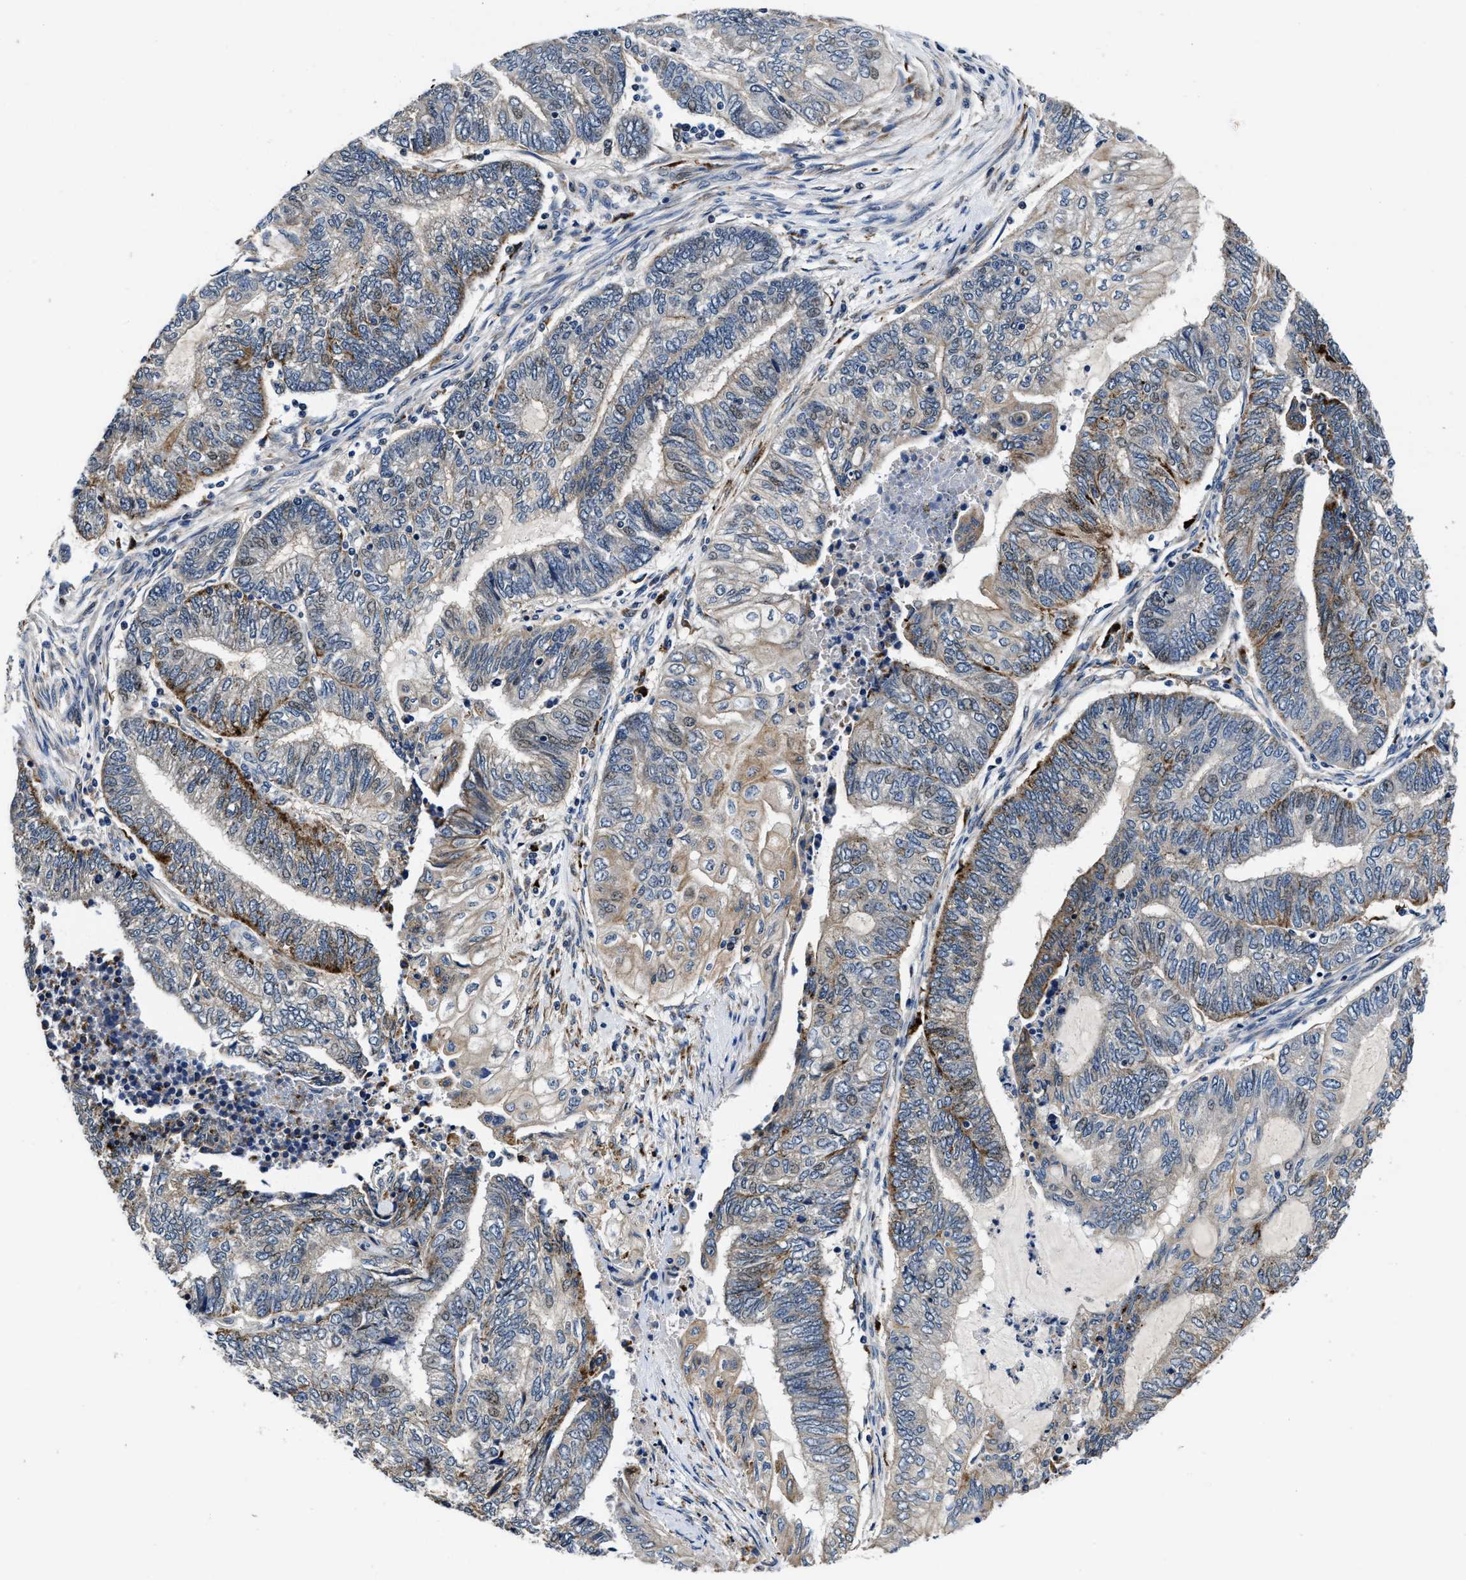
{"staining": {"intensity": "moderate", "quantity": "25%-75%", "location": "cytoplasmic/membranous"}, "tissue": "endometrial cancer", "cell_type": "Tumor cells", "image_type": "cancer", "snomed": [{"axis": "morphology", "description": "Adenocarcinoma, NOS"}, {"axis": "topography", "description": "Uterus"}, {"axis": "topography", "description": "Endometrium"}], "caption": "Immunohistochemistry (IHC) of human endometrial adenocarcinoma demonstrates medium levels of moderate cytoplasmic/membranous positivity in approximately 25%-75% of tumor cells. Using DAB (brown) and hematoxylin (blue) stains, captured at high magnification using brightfield microscopy.", "gene": "C2orf66", "patient": {"sex": "female", "age": 70}}